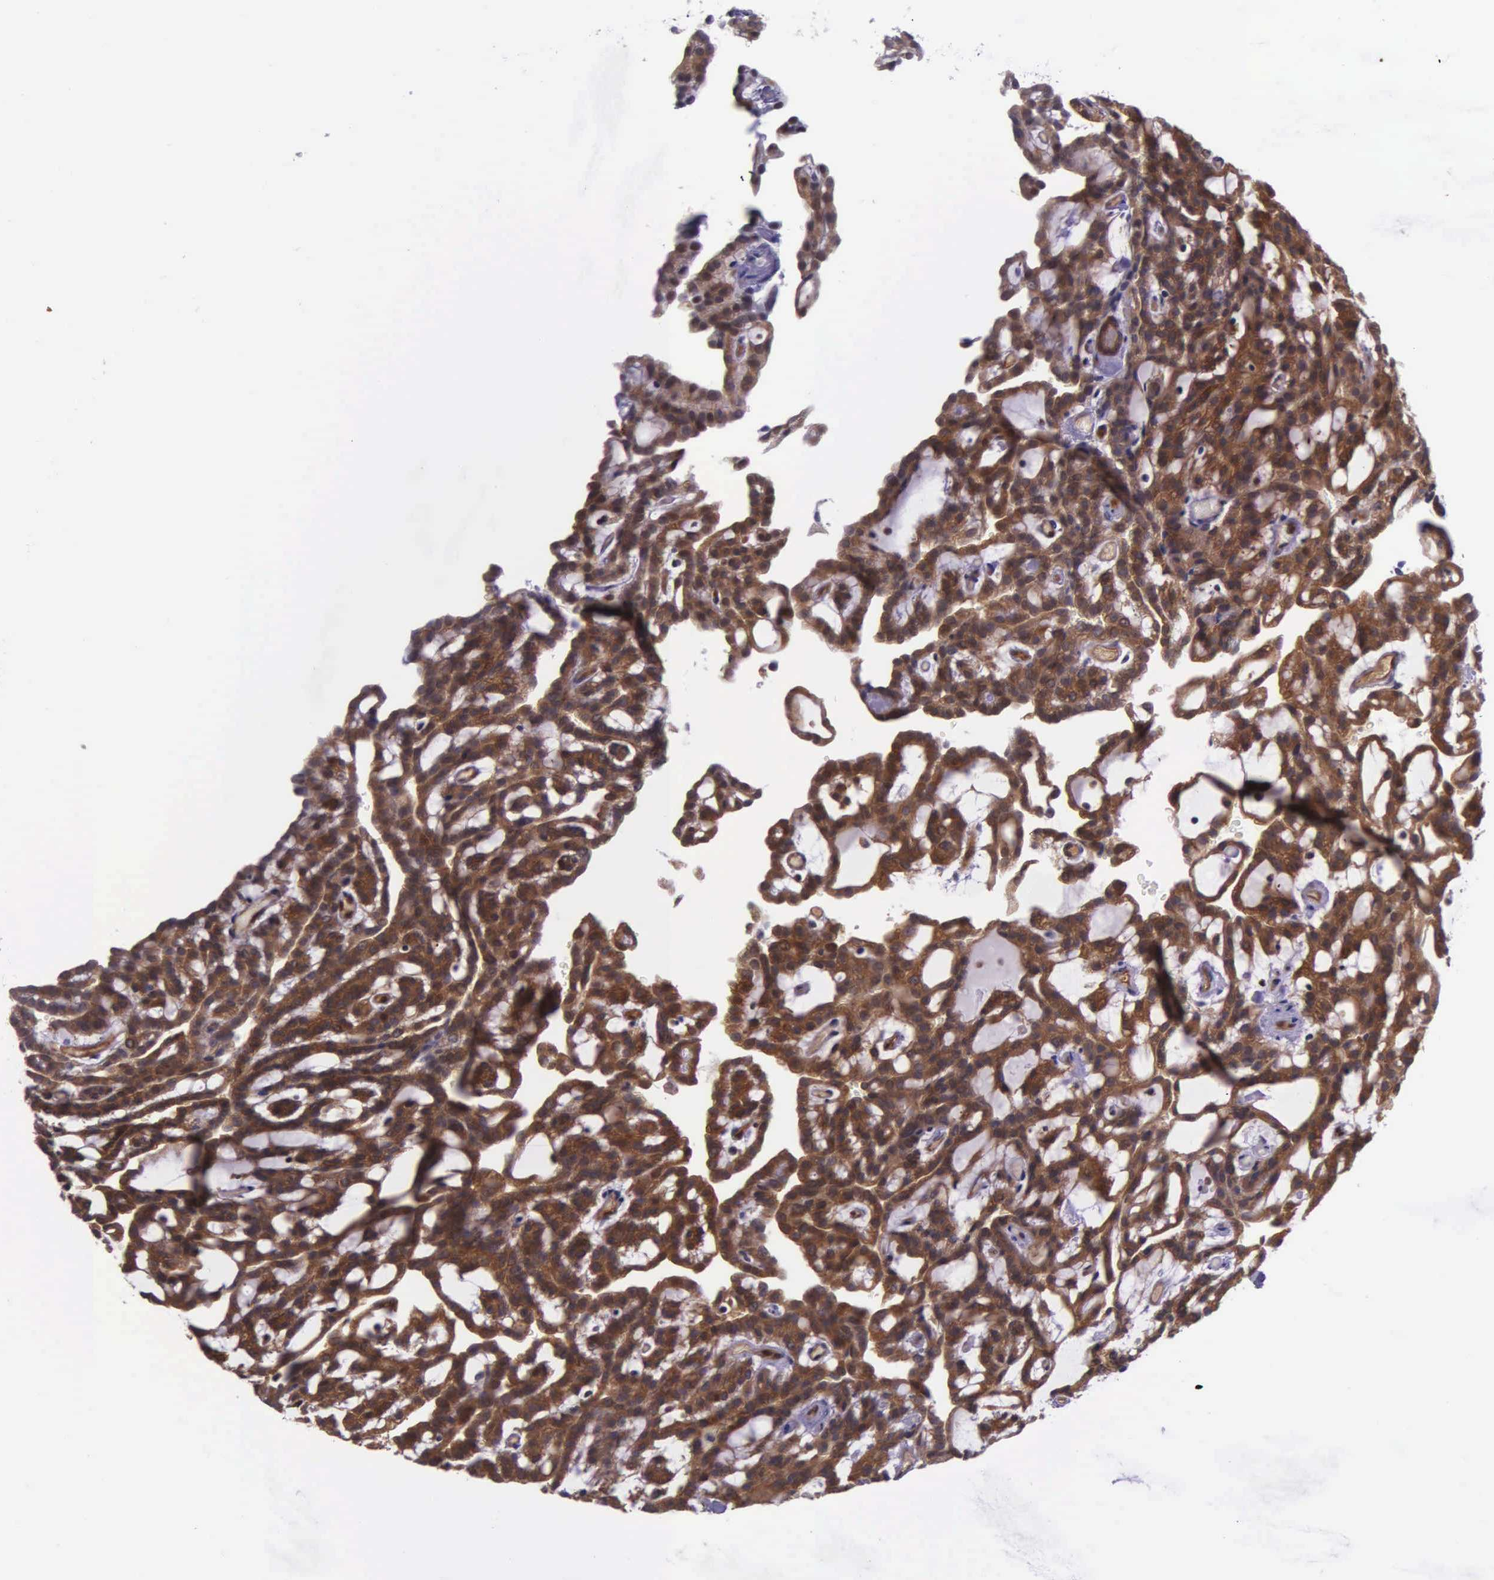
{"staining": {"intensity": "strong", "quantity": ">75%", "location": "cytoplasmic/membranous"}, "tissue": "renal cancer", "cell_type": "Tumor cells", "image_type": "cancer", "snomed": [{"axis": "morphology", "description": "Adenocarcinoma, NOS"}, {"axis": "topography", "description": "Kidney"}], "caption": "Human renal cancer stained with a brown dye shows strong cytoplasmic/membranous positive staining in about >75% of tumor cells.", "gene": "GMPR2", "patient": {"sex": "male", "age": 63}}